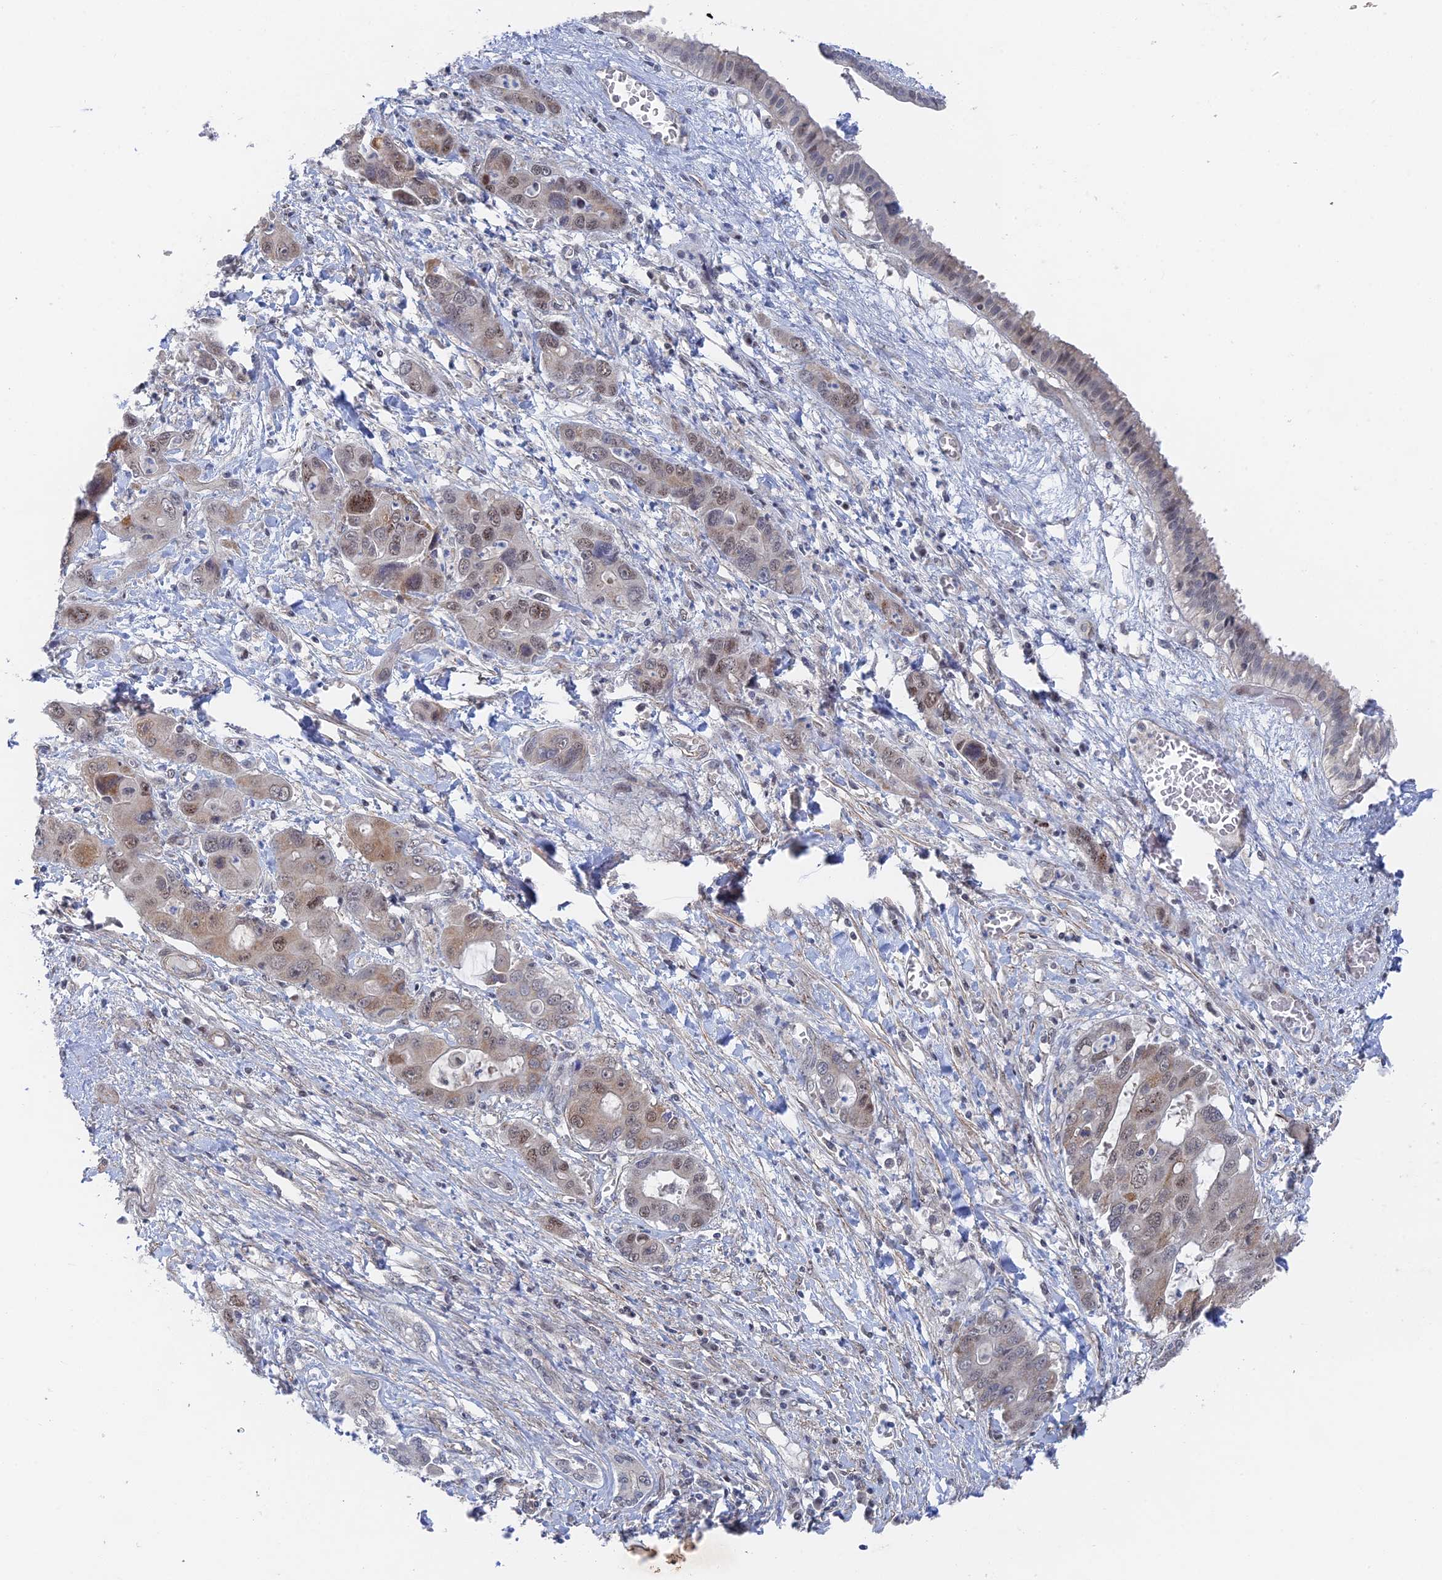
{"staining": {"intensity": "weak", "quantity": "25%-75%", "location": "nuclear"}, "tissue": "liver cancer", "cell_type": "Tumor cells", "image_type": "cancer", "snomed": [{"axis": "morphology", "description": "Cholangiocarcinoma"}, {"axis": "topography", "description": "Liver"}], "caption": "IHC micrograph of neoplastic tissue: human liver cancer stained using immunohistochemistry (IHC) shows low levels of weak protein expression localized specifically in the nuclear of tumor cells, appearing as a nuclear brown color.", "gene": "CFAP92", "patient": {"sex": "male", "age": 67}}